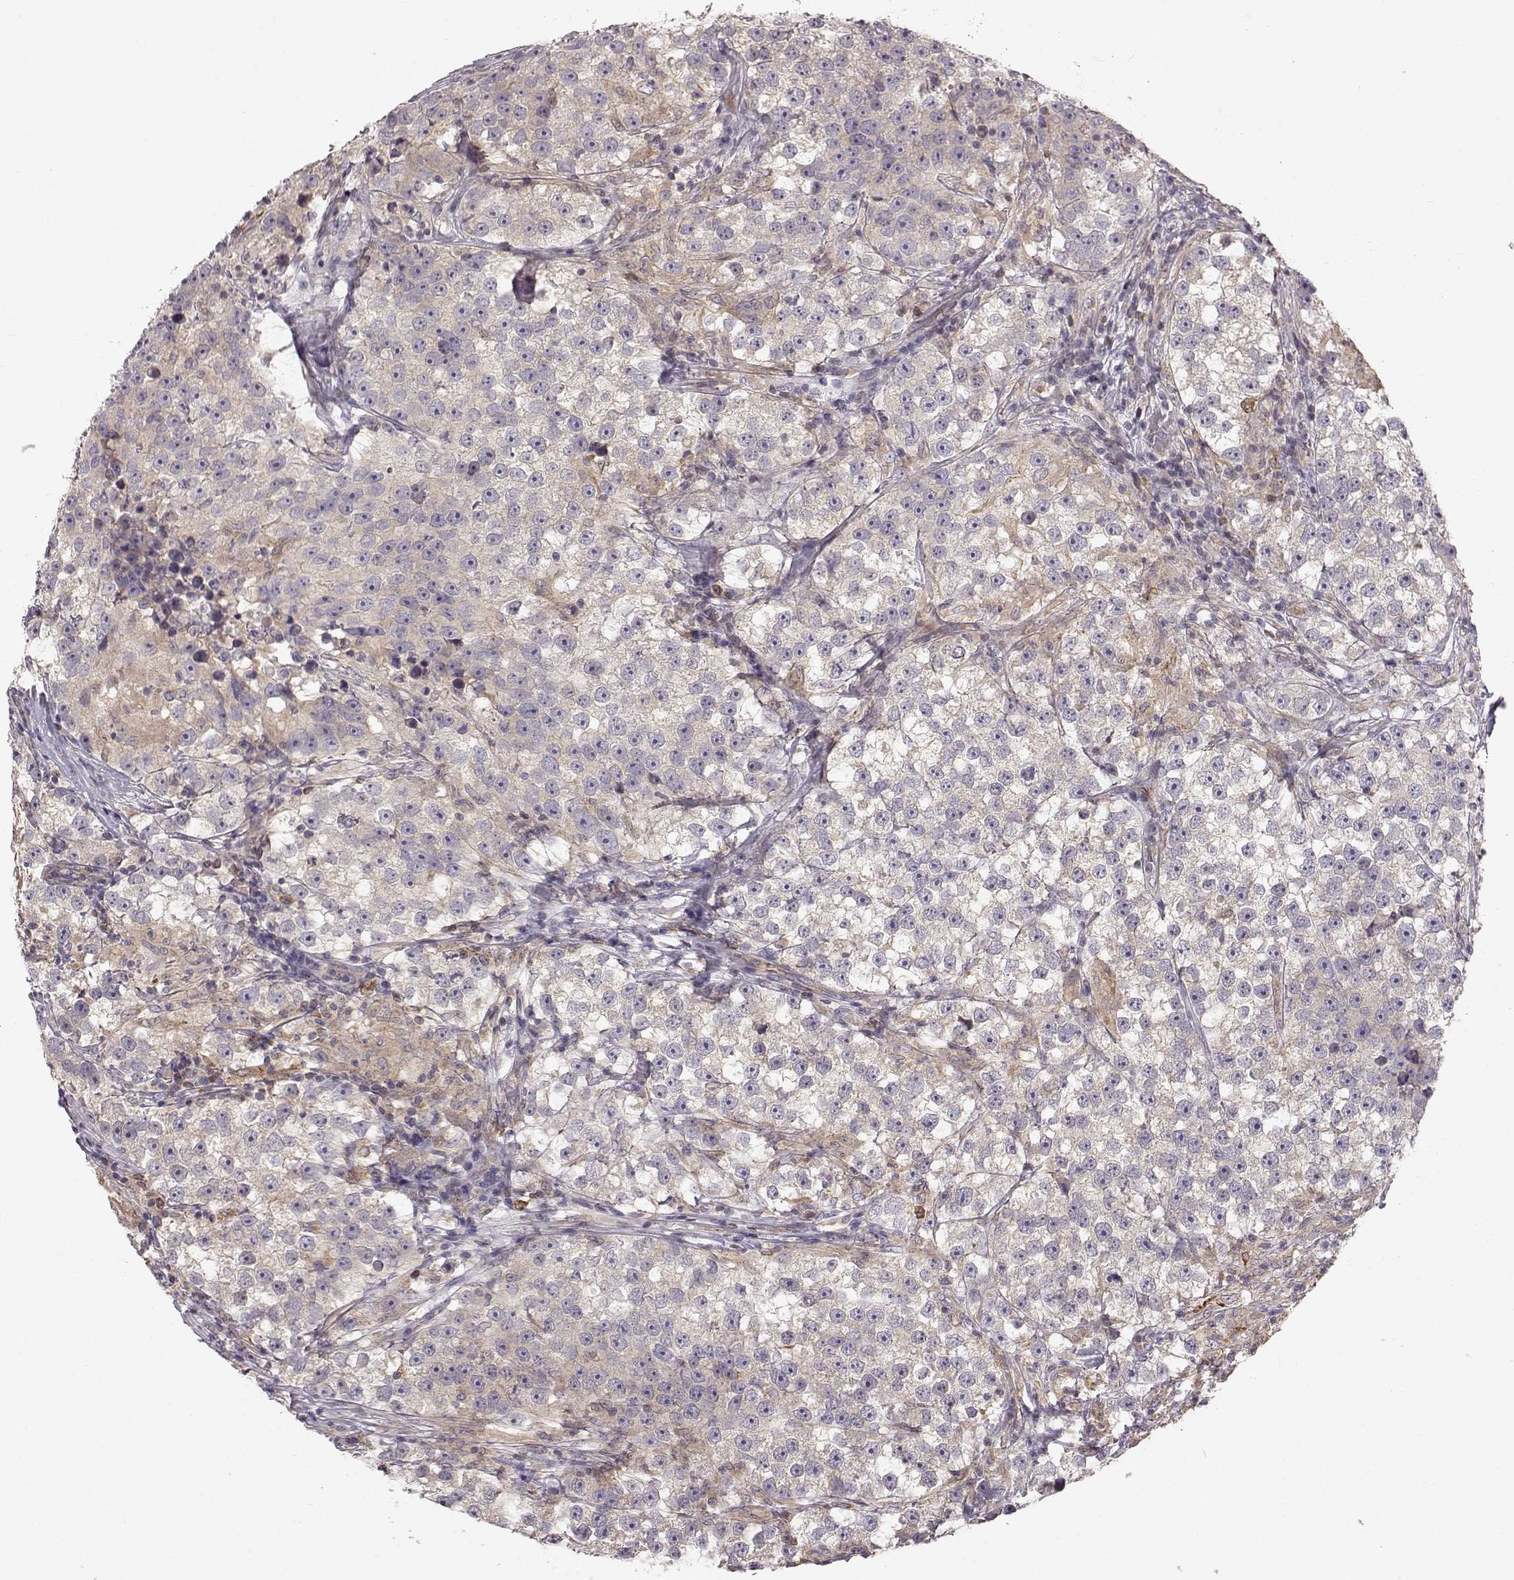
{"staining": {"intensity": "weak", "quantity": "<25%", "location": "cytoplasmic/membranous"}, "tissue": "testis cancer", "cell_type": "Tumor cells", "image_type": "cancer", "snomed": [{"axis": "morphology", "description": "Seminoma, NOS"}, {"axis": "topography", "description": "Testis"}], "caption": "The histopathology image shows no significant staining in tumor cells of seminoma (testis).", "gene": "SPAG17", "patient": {"sex": "male", "age": 46}}